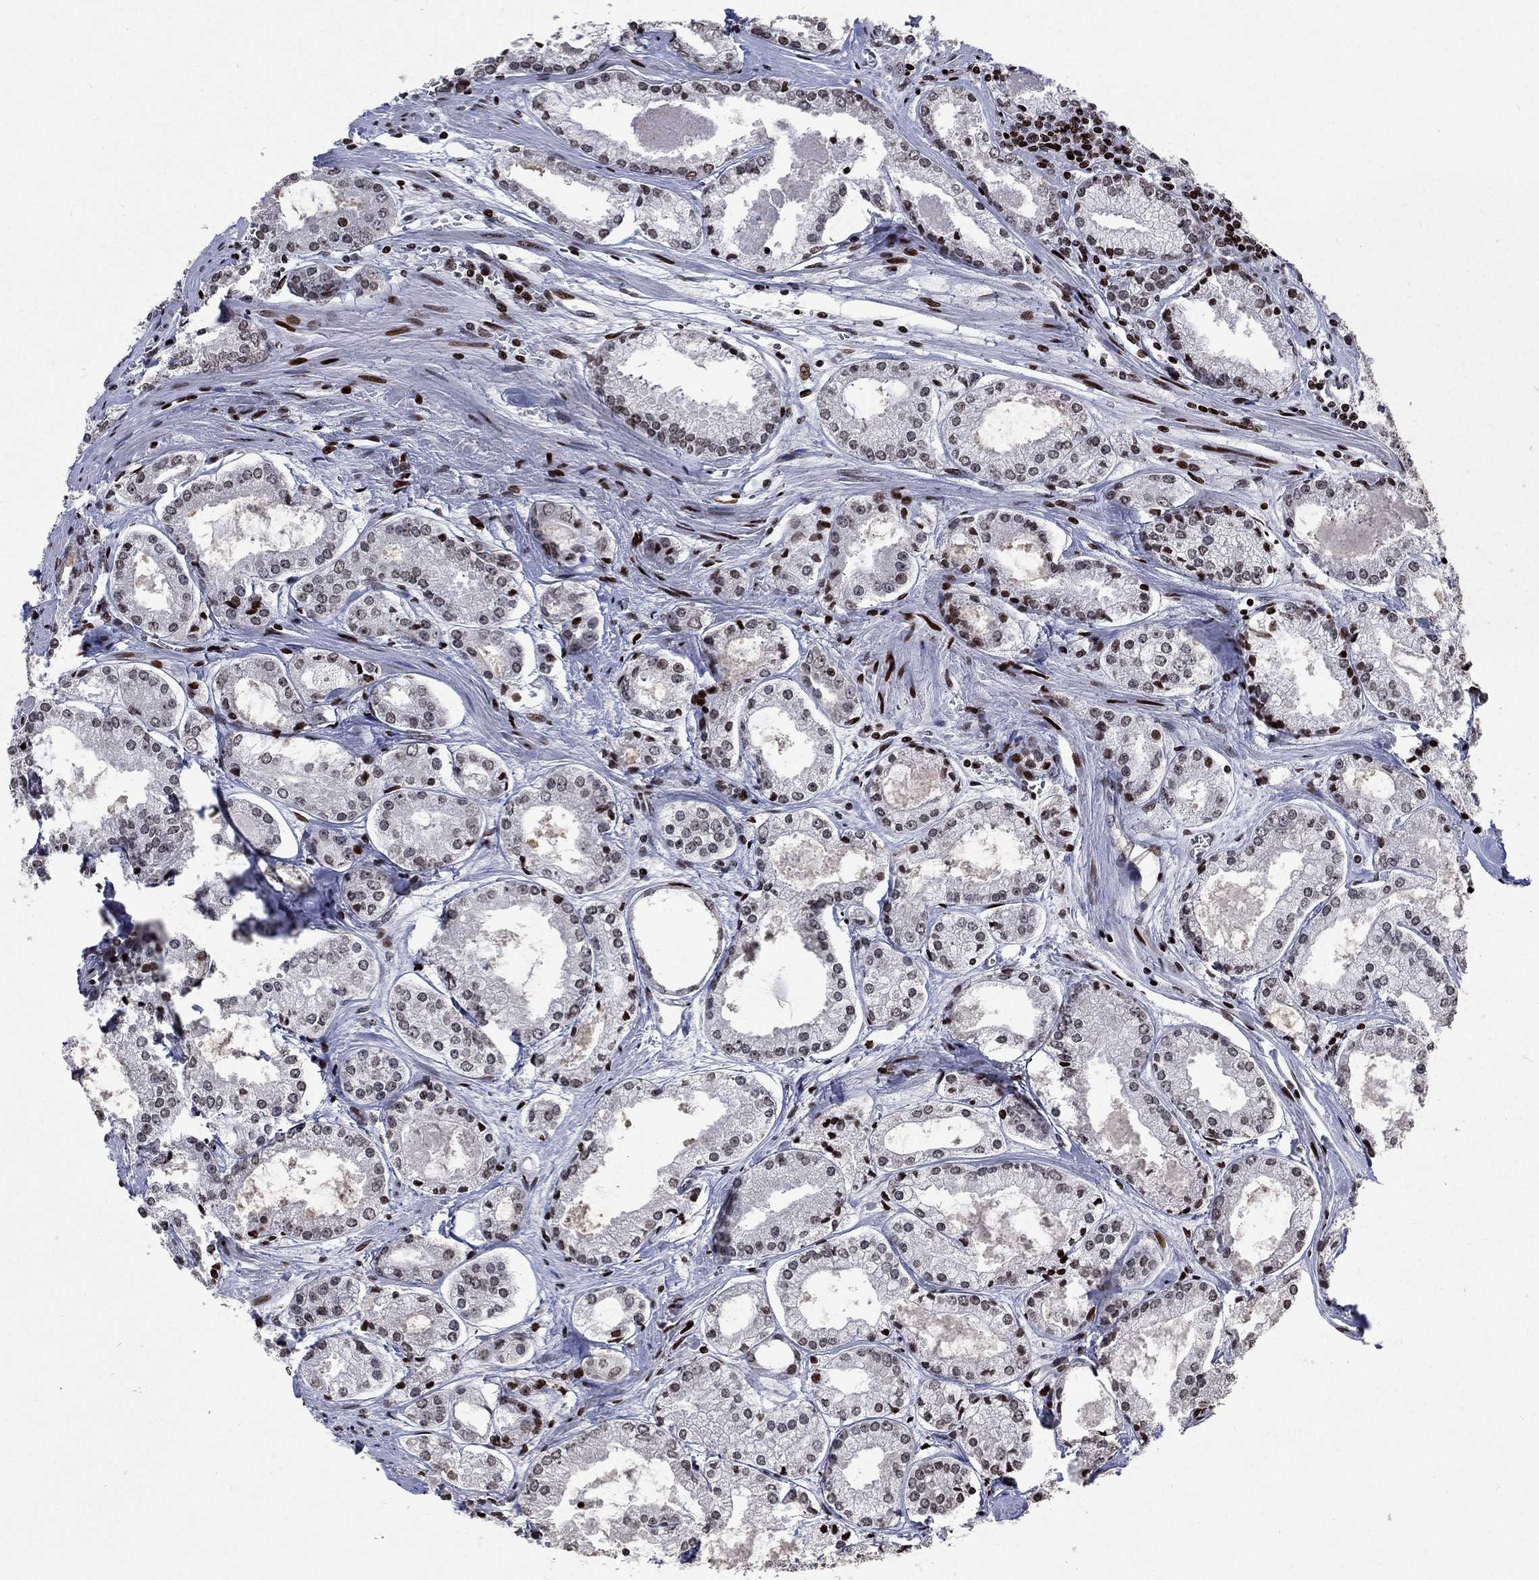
{"staining": {"intensity": "moderate", "quantity": "<25%", "location": "nuclear"}, "tissue": "prostate cancer", "cell_type": "Tumor cells", "image_type": "cancer", "snomed": [{"axis": "morphology", "description": "Adenocarcinoma, NOS"}, {"axis": "topography", "description": "Prostate"}], "caption": "IHC of human adenocarcinoma (prostate) displays low levels of moderate nuclear staining in approximately <25% of tumor cells.", "gene": "SRSF3", "patient": {"sex": "male", "age": 72}}